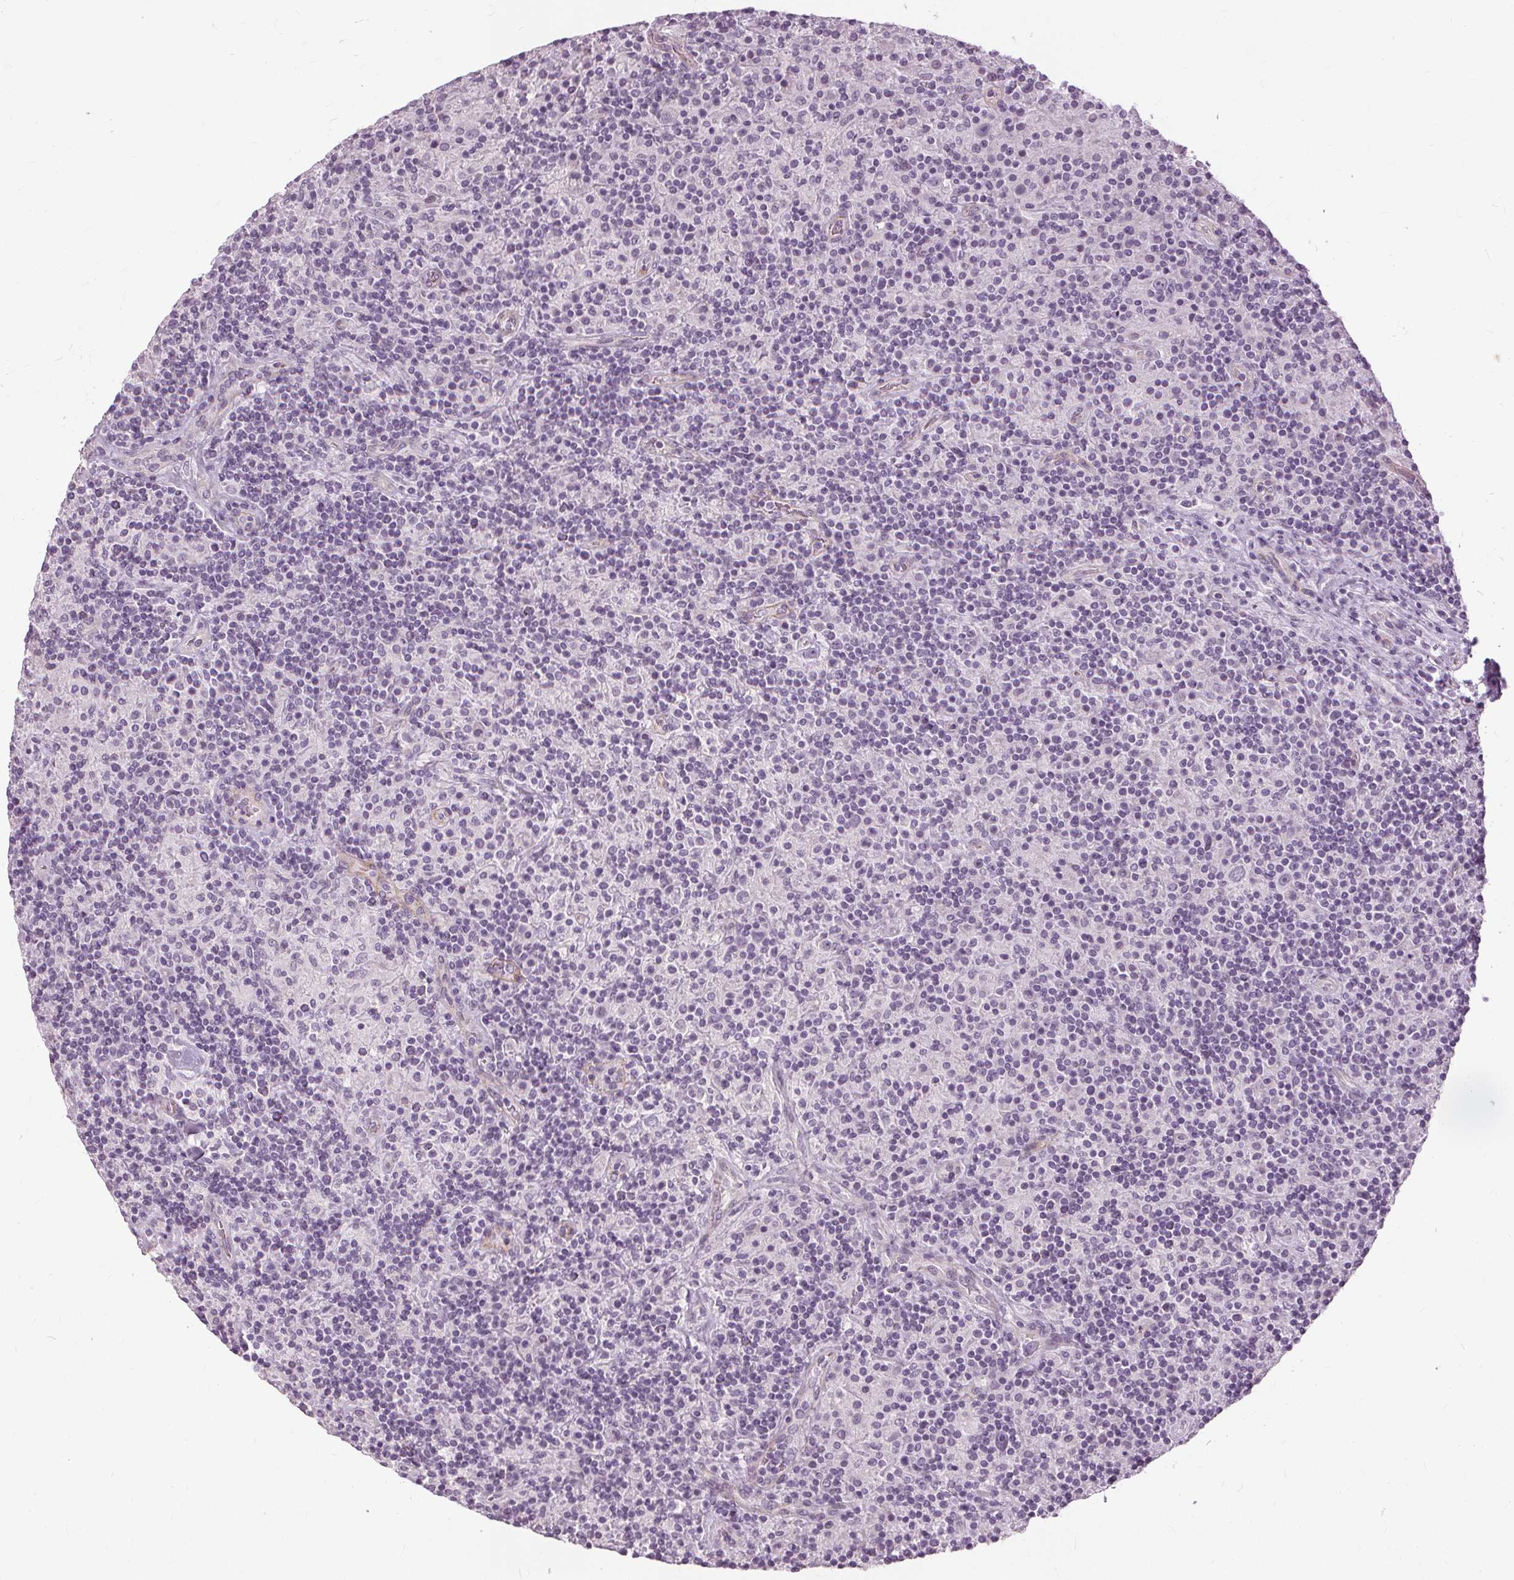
{"staining": {"intensity": "negative", "quantity": "none", "location": "none"}, "tissue": "lymphoma", "cell_type": "Tumor cells", "image_type": "cancer", "snomed": [{"axis": "morphology", "description": "Hodgkin's disease, NOS"}, {"axis": "topography", "description": "Lymph node"}], "caption": "Tumor cells show no significant protein staining in lymphoma.", "gene": "SFTPD", "patient": {"sex": "male", "age": 70}}